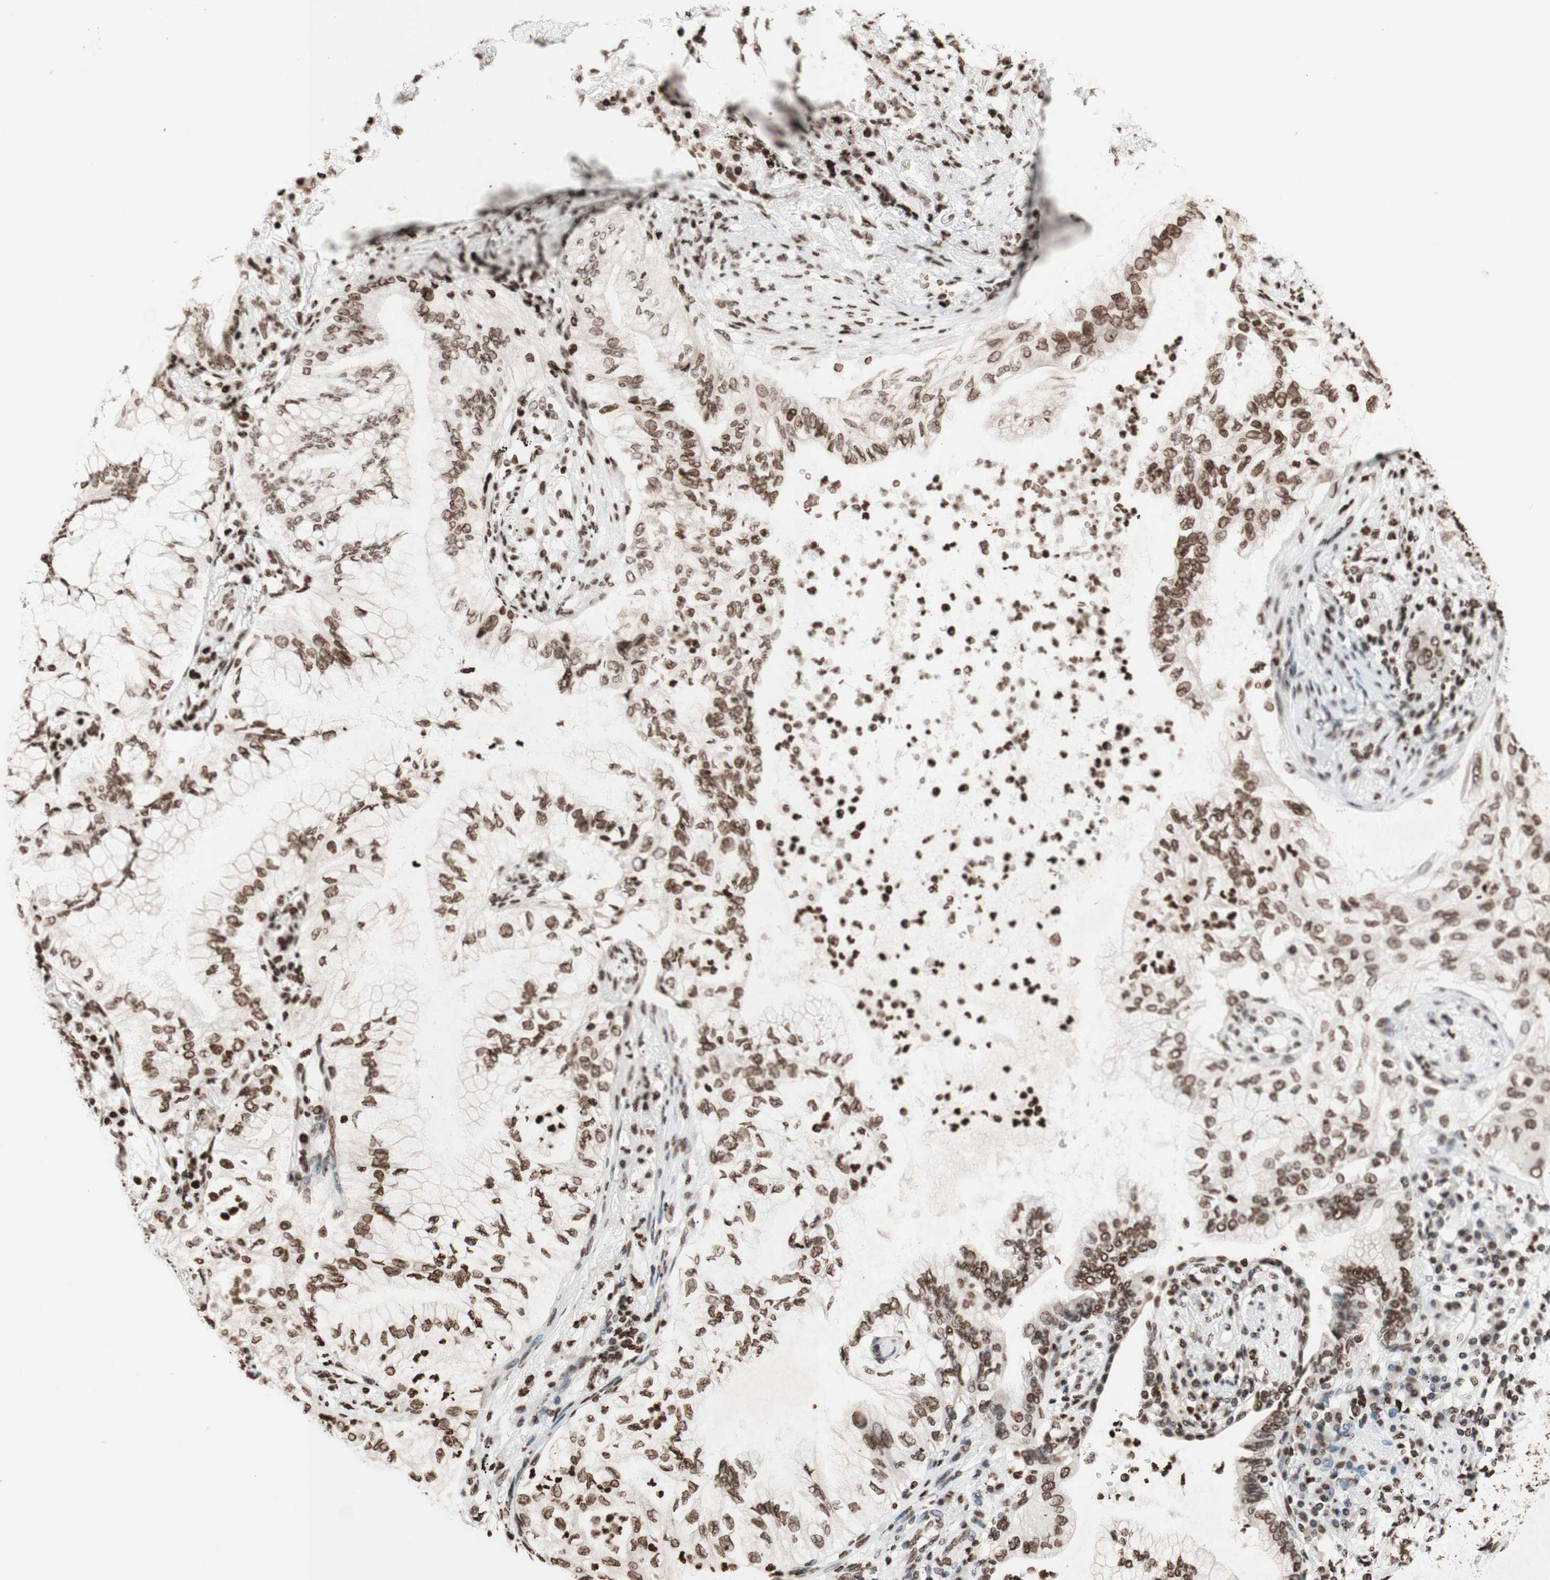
{"staining": {"intensity": "moderate", "quantity": ">75%", "location": "nuclear"}, "tissue": "lung cancer", "cell_type": "Tumor cells", "image_type": "cancer", "snomed": [{"axis": "morphology", "description": "Normal tissue, NOS"}, {"axis": "morphology", "description": "Adenocarcinoma, NOS"}, {"axis": "topography", "description": "Bronchus"}, {"axis": "topography", "description": "Lung"}], "caption": "Immunohistochemistry (DAB (3,3'-diaminobenzidine)) staining of human lung adenocarcinoma demonstrates moderate nuclear protein staining in about >75% of tumor cells.", "gene": "NCOA3", "patient": {"sex": "female", "age": 70}}